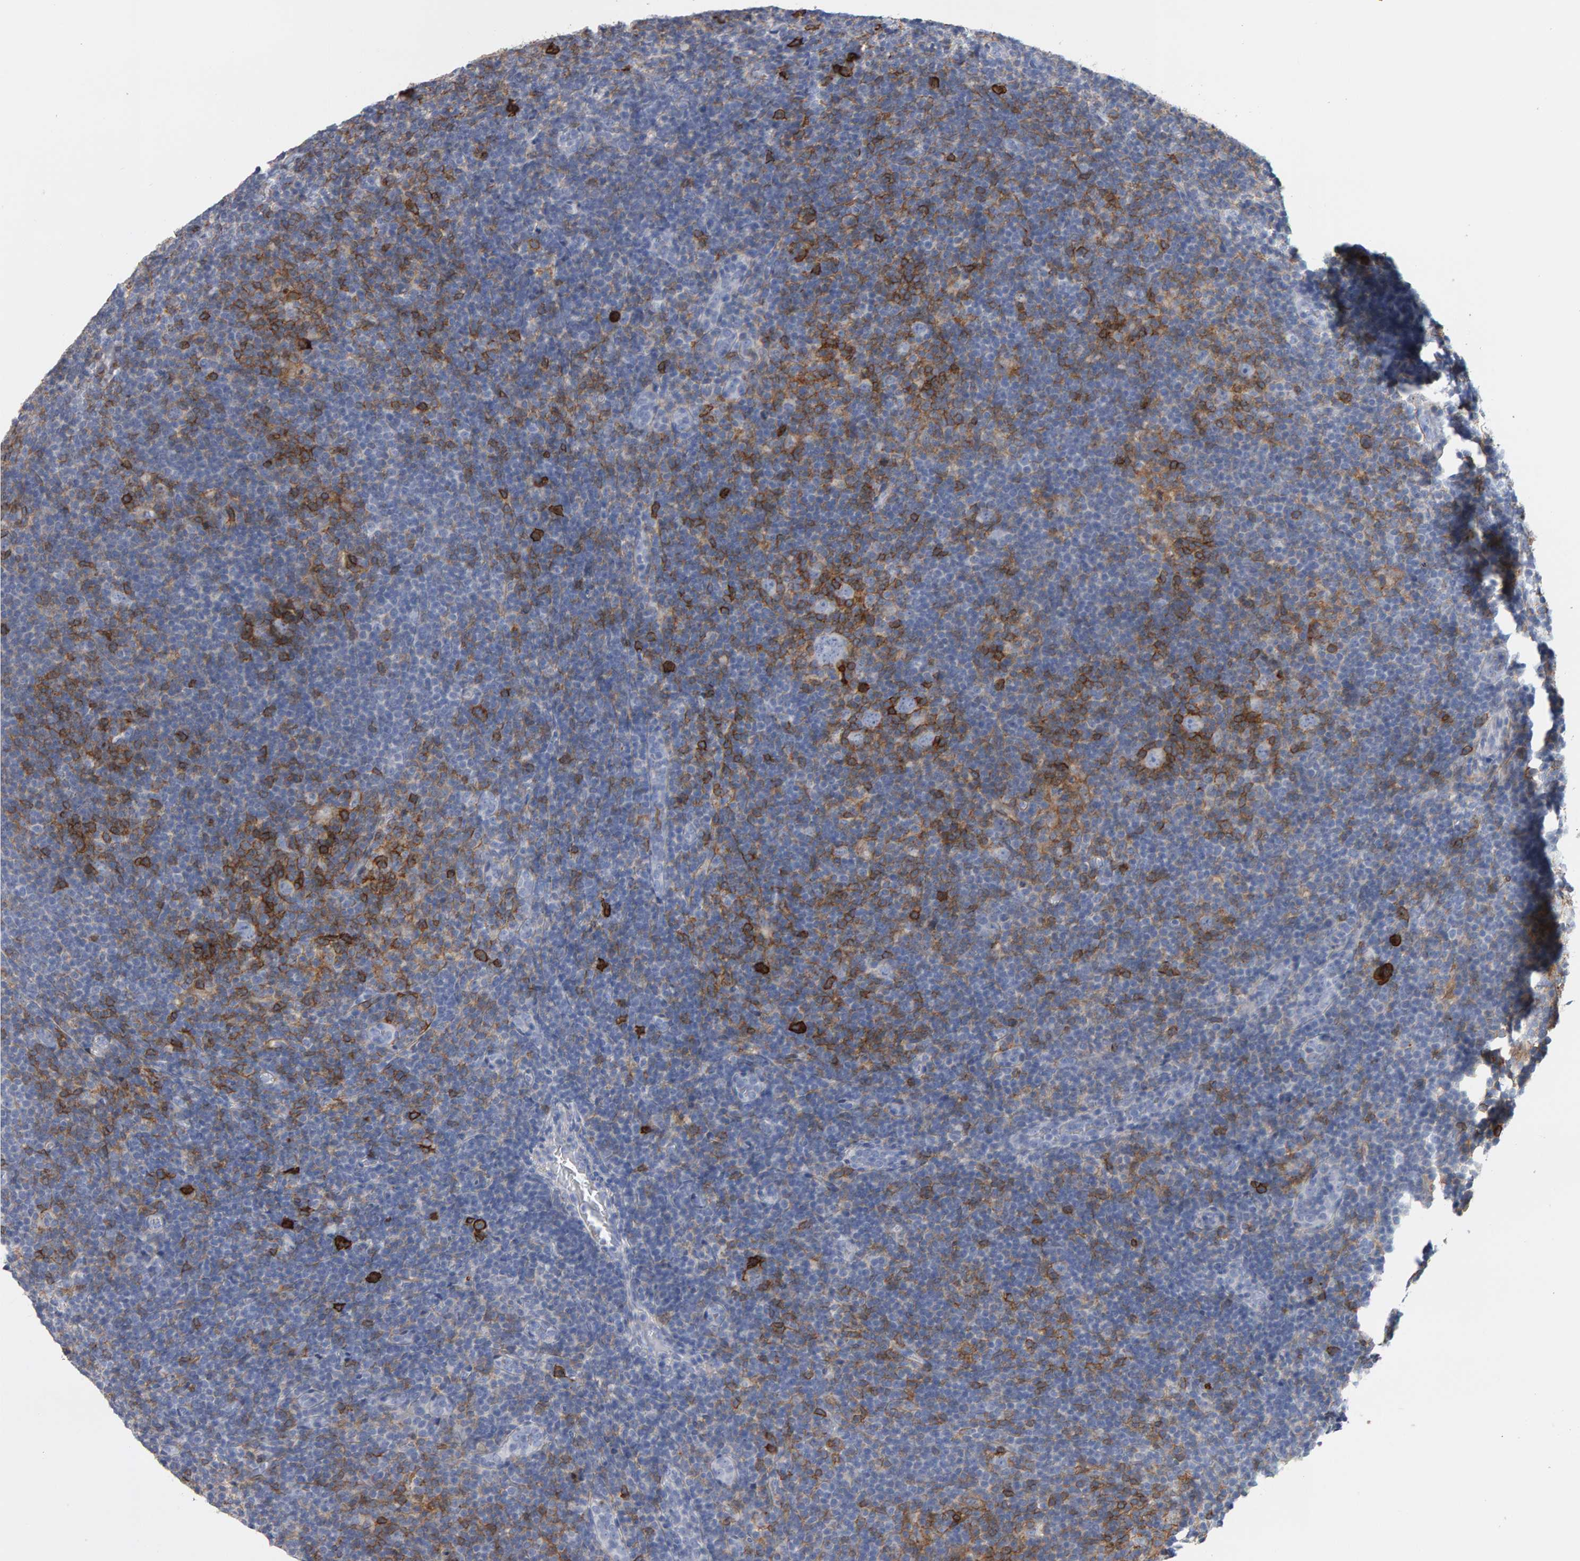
{"staining": {"intensity": "negative", "quantity": "none", "location": "none"}, "tissue": "lymphoma", "cell_type": "Tumor cells", "image_type": "cancer", "snomed": [{"axis": "morphology", "description": "Hodgkin's disease, NOS"}, {"axis": "topography", "description": "Lymph node"}], "caption": "There is no significant positivity in tumor cells of lymphoma.", "gene": "CD38", "patient": {"sex": "female", "age": 57}}